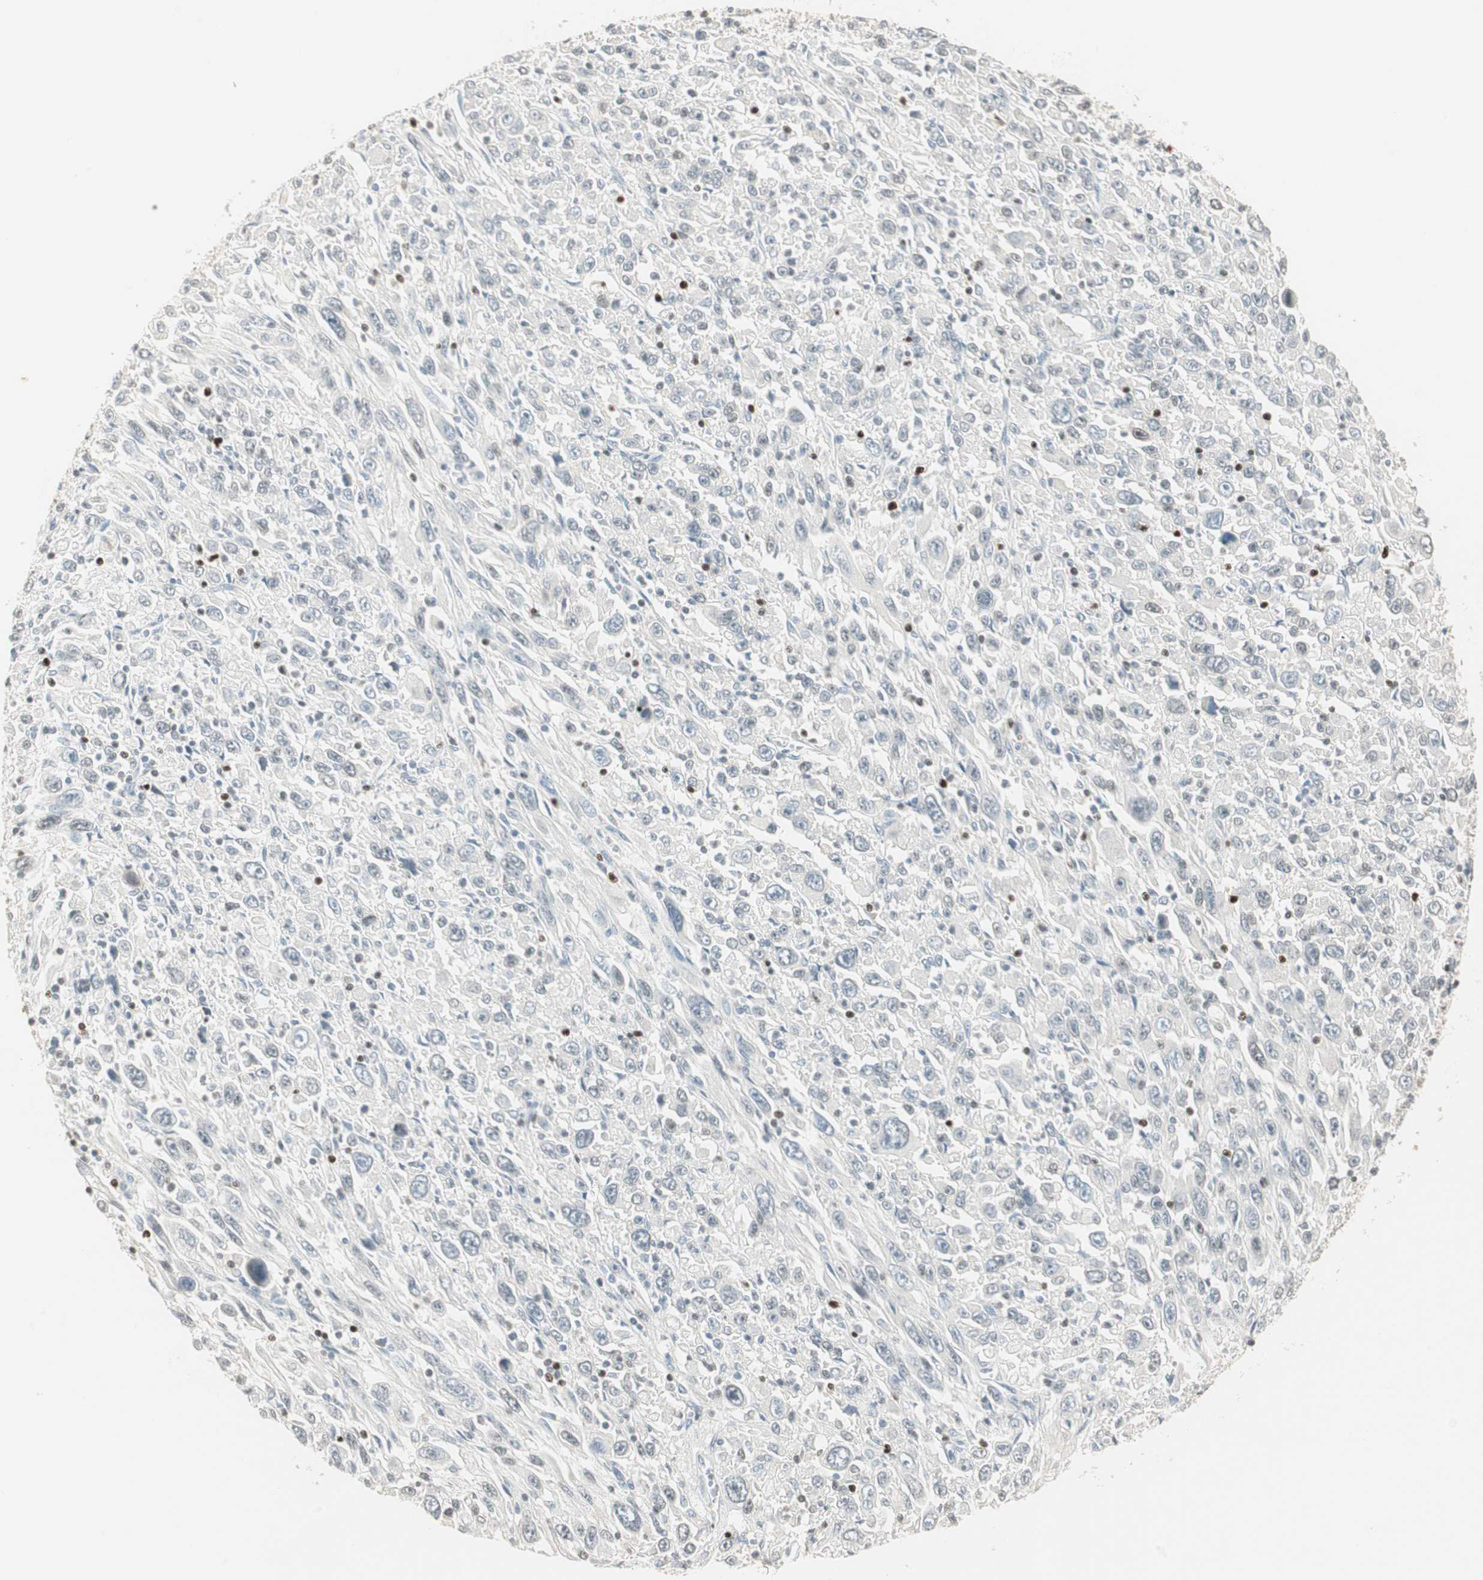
{"staining": {"intensity": "negative", "quantity": "none", "location": "none"}, "tissue": "melanoma", "cell_type": "Tumor cells", "image_type": "cancer", "snomed": [{"axis": "morphology", "description": "Malignant melanoma, Metastatic site"}, {"axis": "topography", "description": "Skin"}], "caption": "Tumor cells show no significant protein positivity in melanoma.", "gene": "RUNX2", "patient": {"sex": "female", "age": 56}}